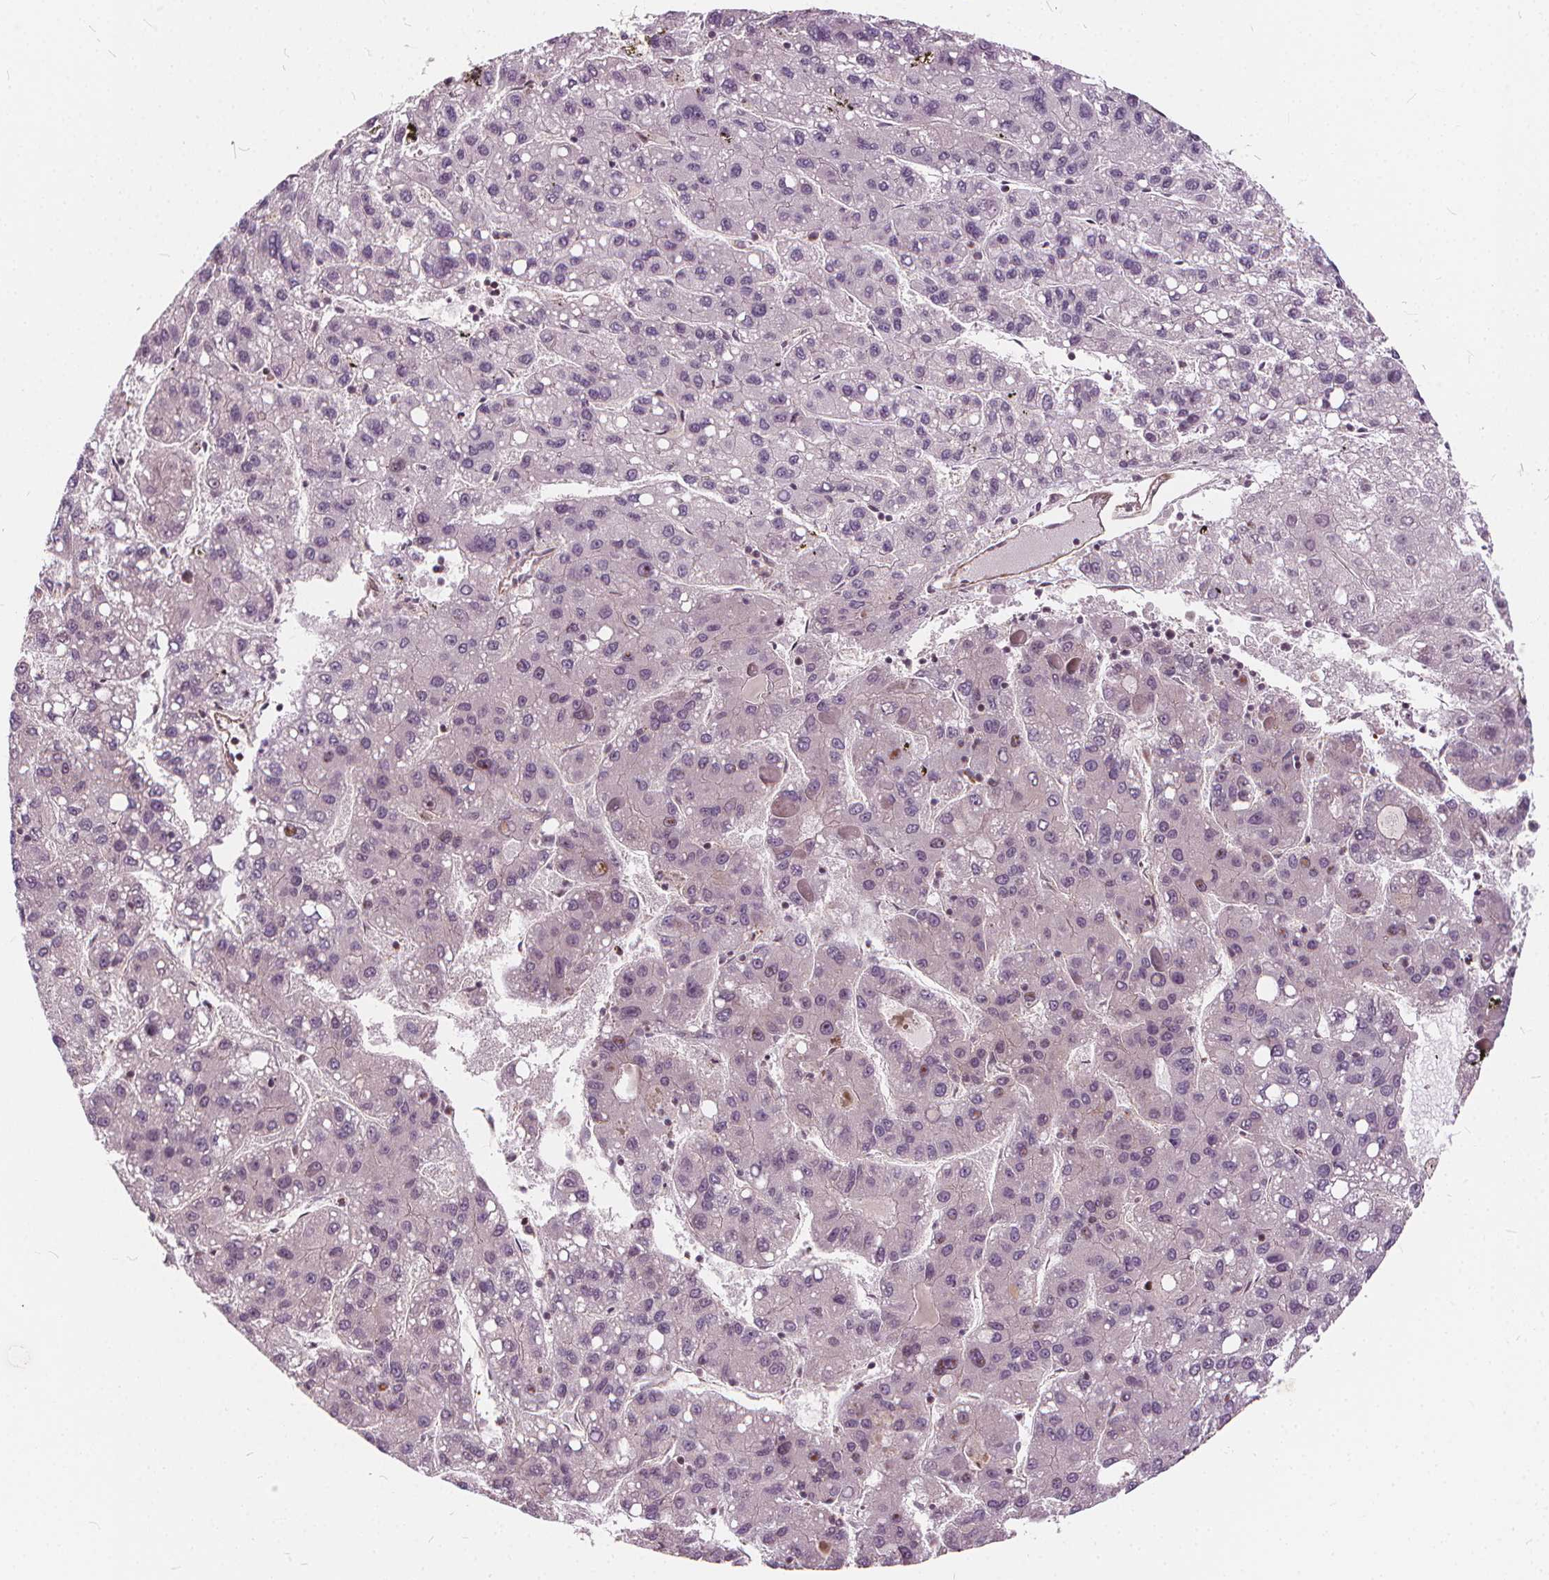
{"staining": {"intensity": "negative", "quantity": "none", "location": "none"}, "tissue": "liver cancer", "cell_type": "Tumor cells", "image_type": "cancer", "snomed": [{"axis": "morphology", "description": "Carcinoma, Hepatocellular, NOS"}, {"axis": "topography", "description": "Liver"}], "caption": "This is an immunohistochemistry (IHC) micrograph of liver cancer. There is no expression in tumor cells.", "gene": "INPP5E", "patient": {"sex": "female", "age": 82}}